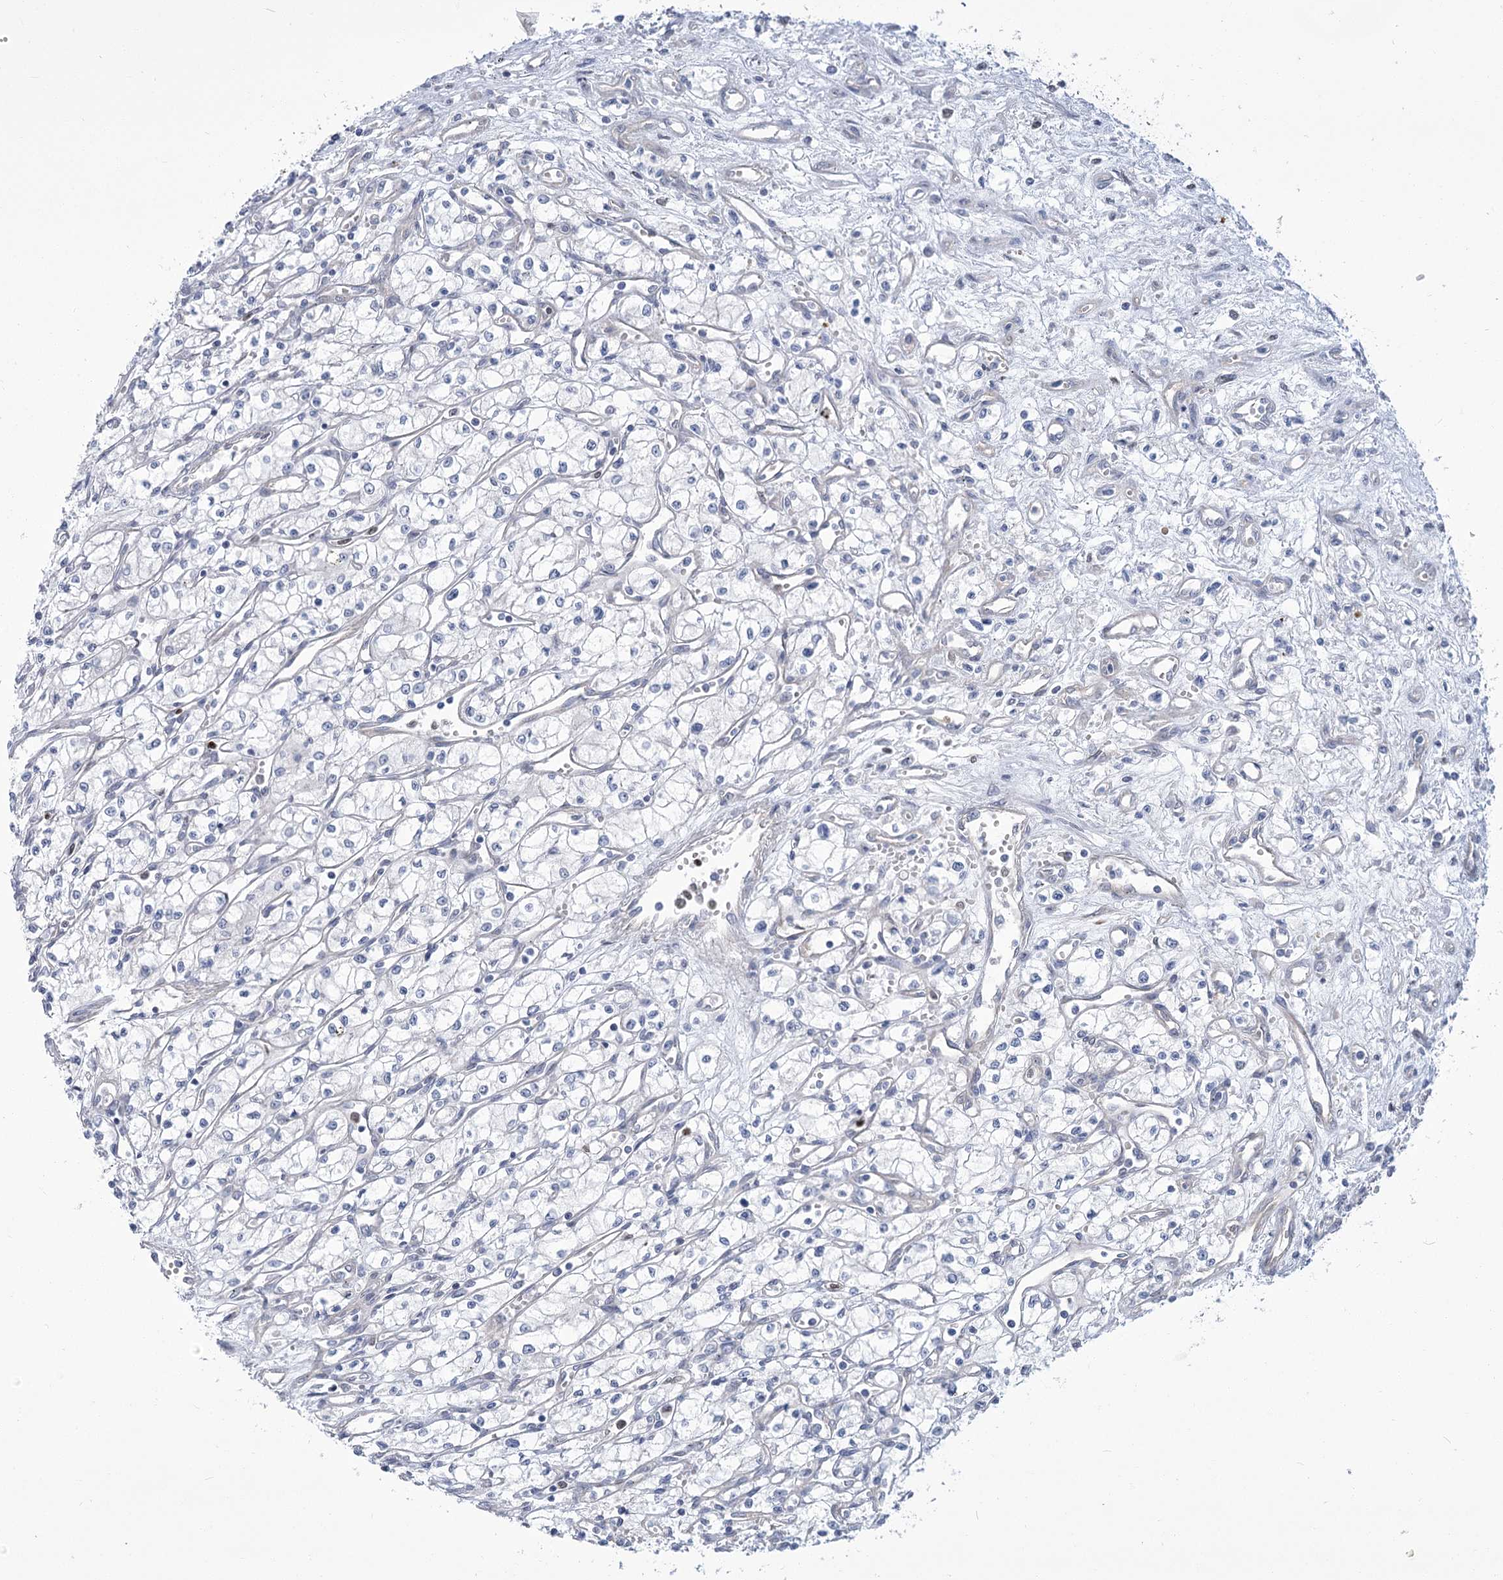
{"staining": {"intensity": "negative", "quantity": "none", "location": "none"}, "tissue": "renal cancer", "cell_type": "Tumor cells", "image_type": "cancer", "snomed": [{"axis": "morphology", "description": "Adenocarcinoma, NOS"}, {"axis": "topography", "description": "Kidney"}], "caption": "Image shows no protein expression in tumor cells of renal cancer tissue. The staining was performed using DAB (3,3'-diaminobenzidine) to visualize the protein expression in brown, while the nuclei were stained in blue with hematoxylin (Magnification: 20x).", "gene": "THAP6", "patient": {"sex": "male", "age": 59}}